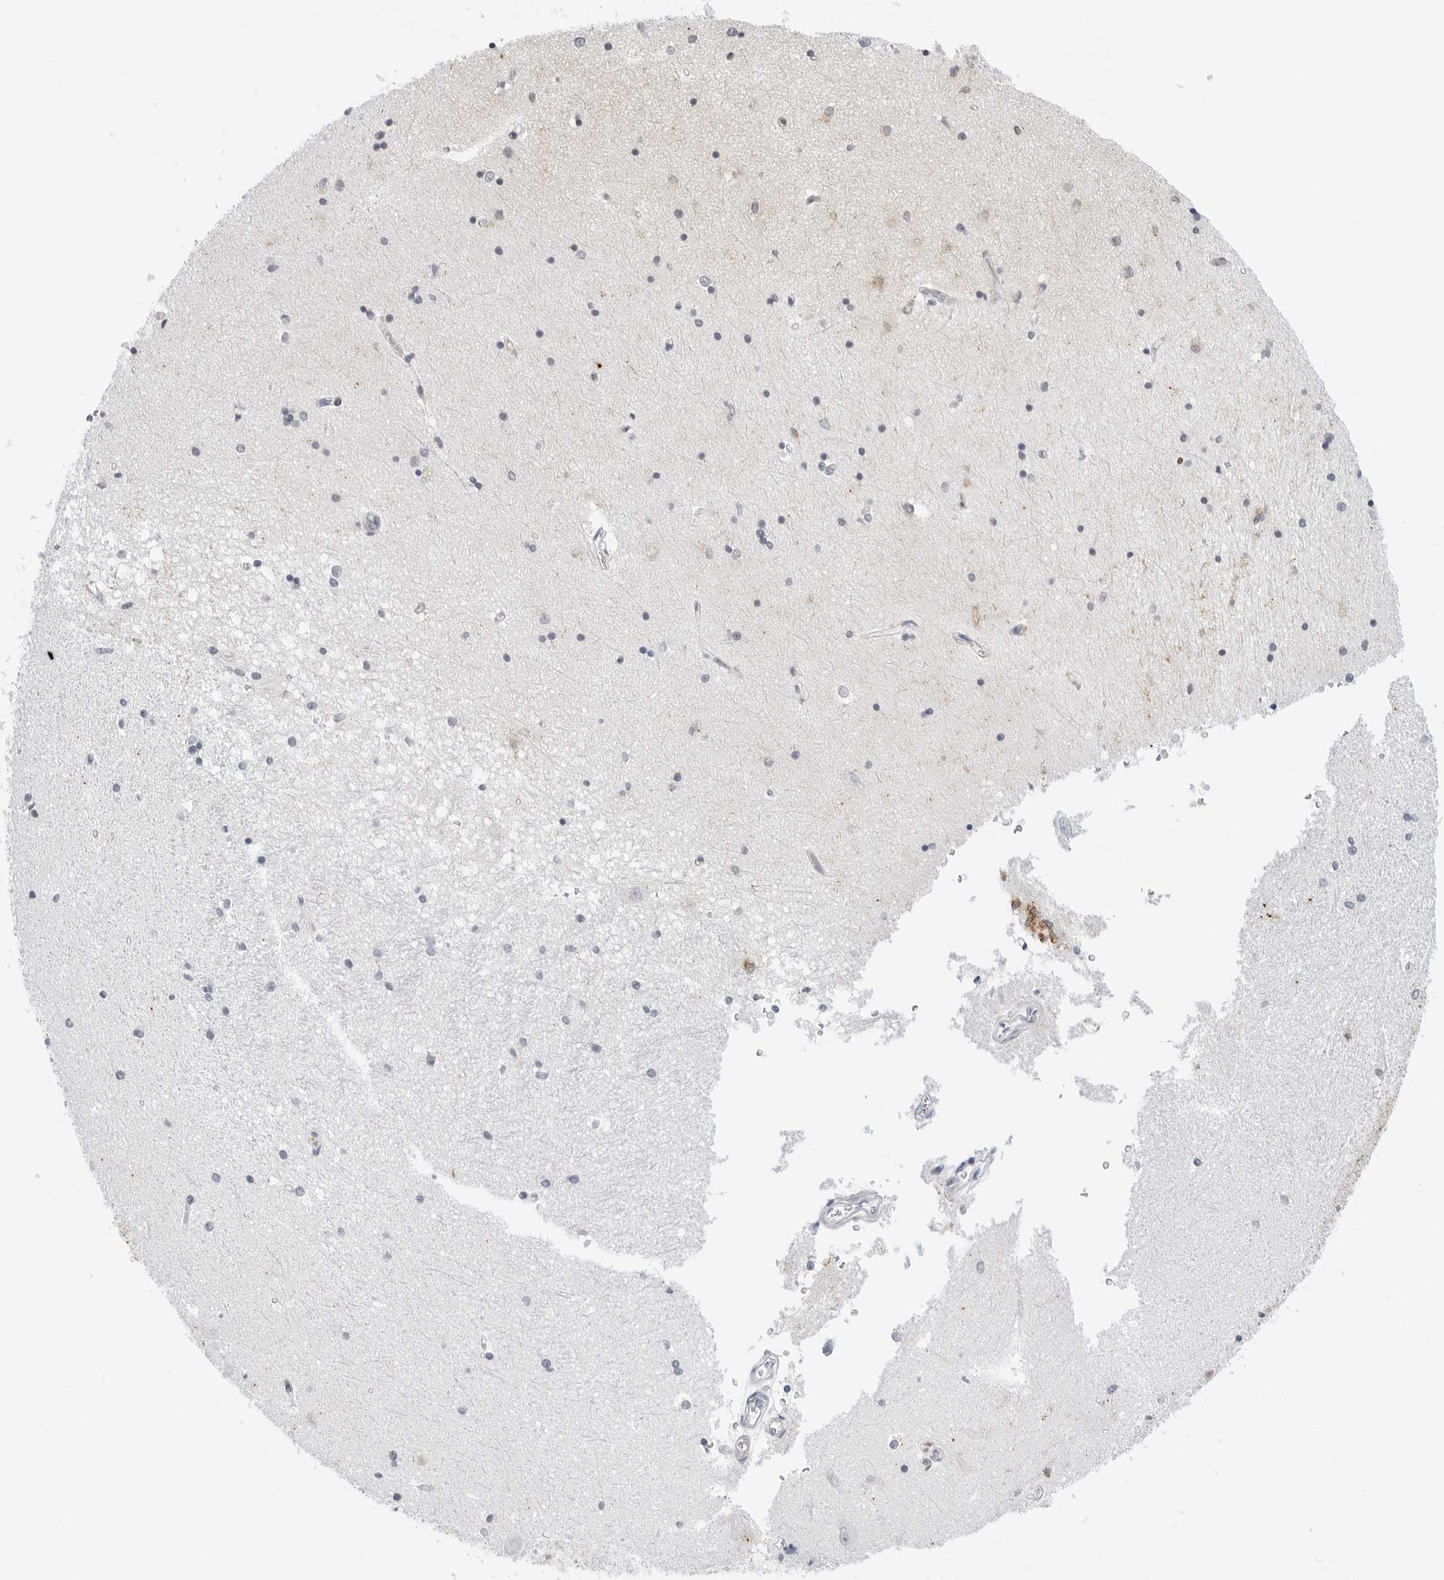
{"staining": {"intensity": "negative", "quantity": "none", "location": "none"}, "tissue": "hippocampus", "cell_type": "Glial cells", "image_type": "normal", "snomed": [{"axis": "morphology", "description": "Normal tissue, NOS"}, {"axis": "topography", "description": "Hippocampus"}], "caption": "Glial cells show no significant protein positivity in normal hippocampus. (DAB (3,3'-diaminobenzidine) IHC, high magnification).", "gene": "HSPB7", "patient": {"sex": "male", "age": 45}}